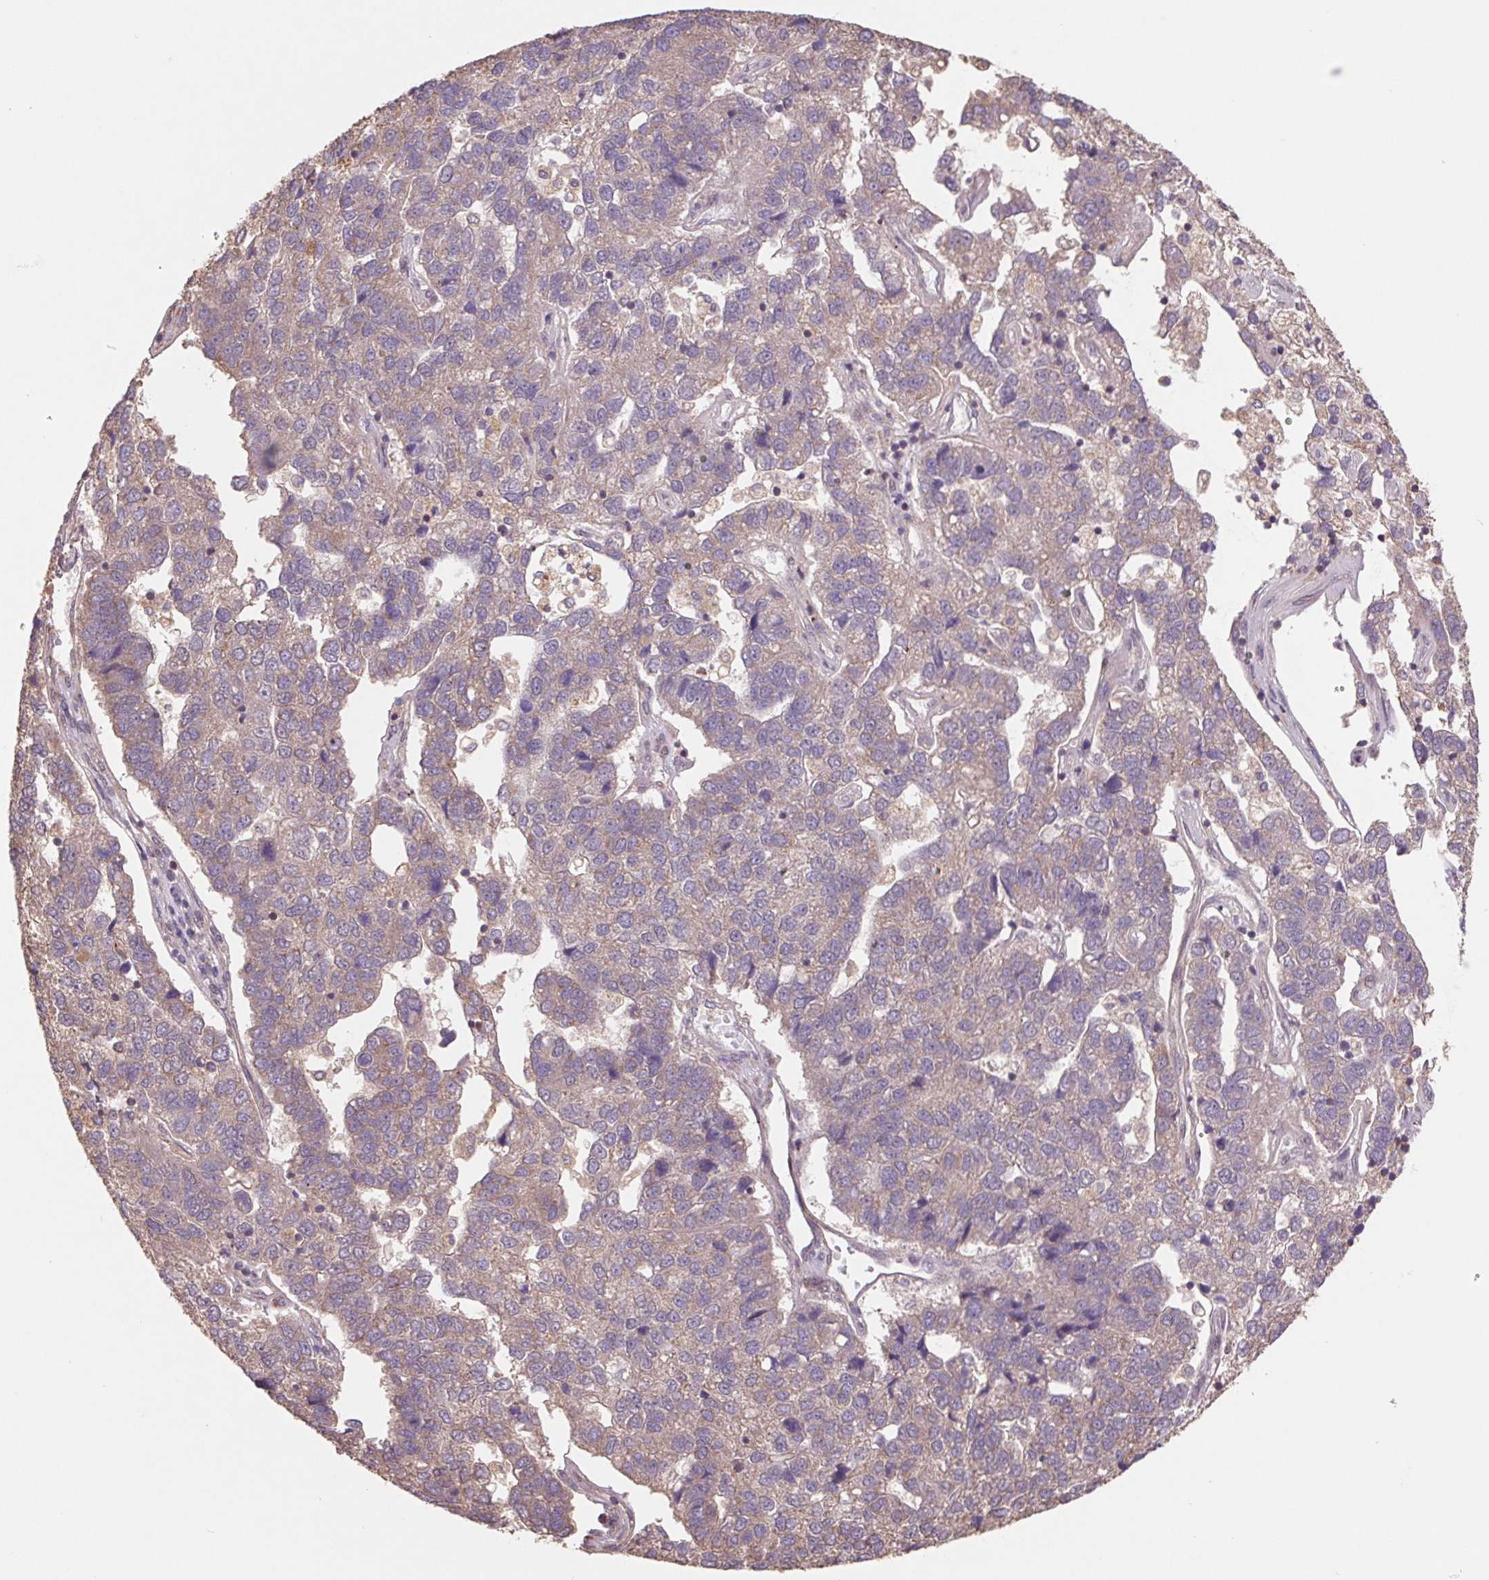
{"staining": {"intensity": "negative", "quantity": "none", "location": "none"}, "tissue": "pancreatic cancer", "cell_type": "Tumor cells", "image_type": "cancer", "snomed": [{"axis": "morphology", "description": "Adenocarcinoma, NOS"}, {"axis": "topography", "description": "Pancreas"}], "caption": "High magnification brightfield microscopy of adenocarcinoma (pancreatic) stained with DAB (brown) and counterstained with hematoxylin (blue): tumor cells show no significant staining. (IHC, brightfield microscopy, high magnification).", "gene": "PDHA1", "patient": {"sex": "female", "age": 61}}